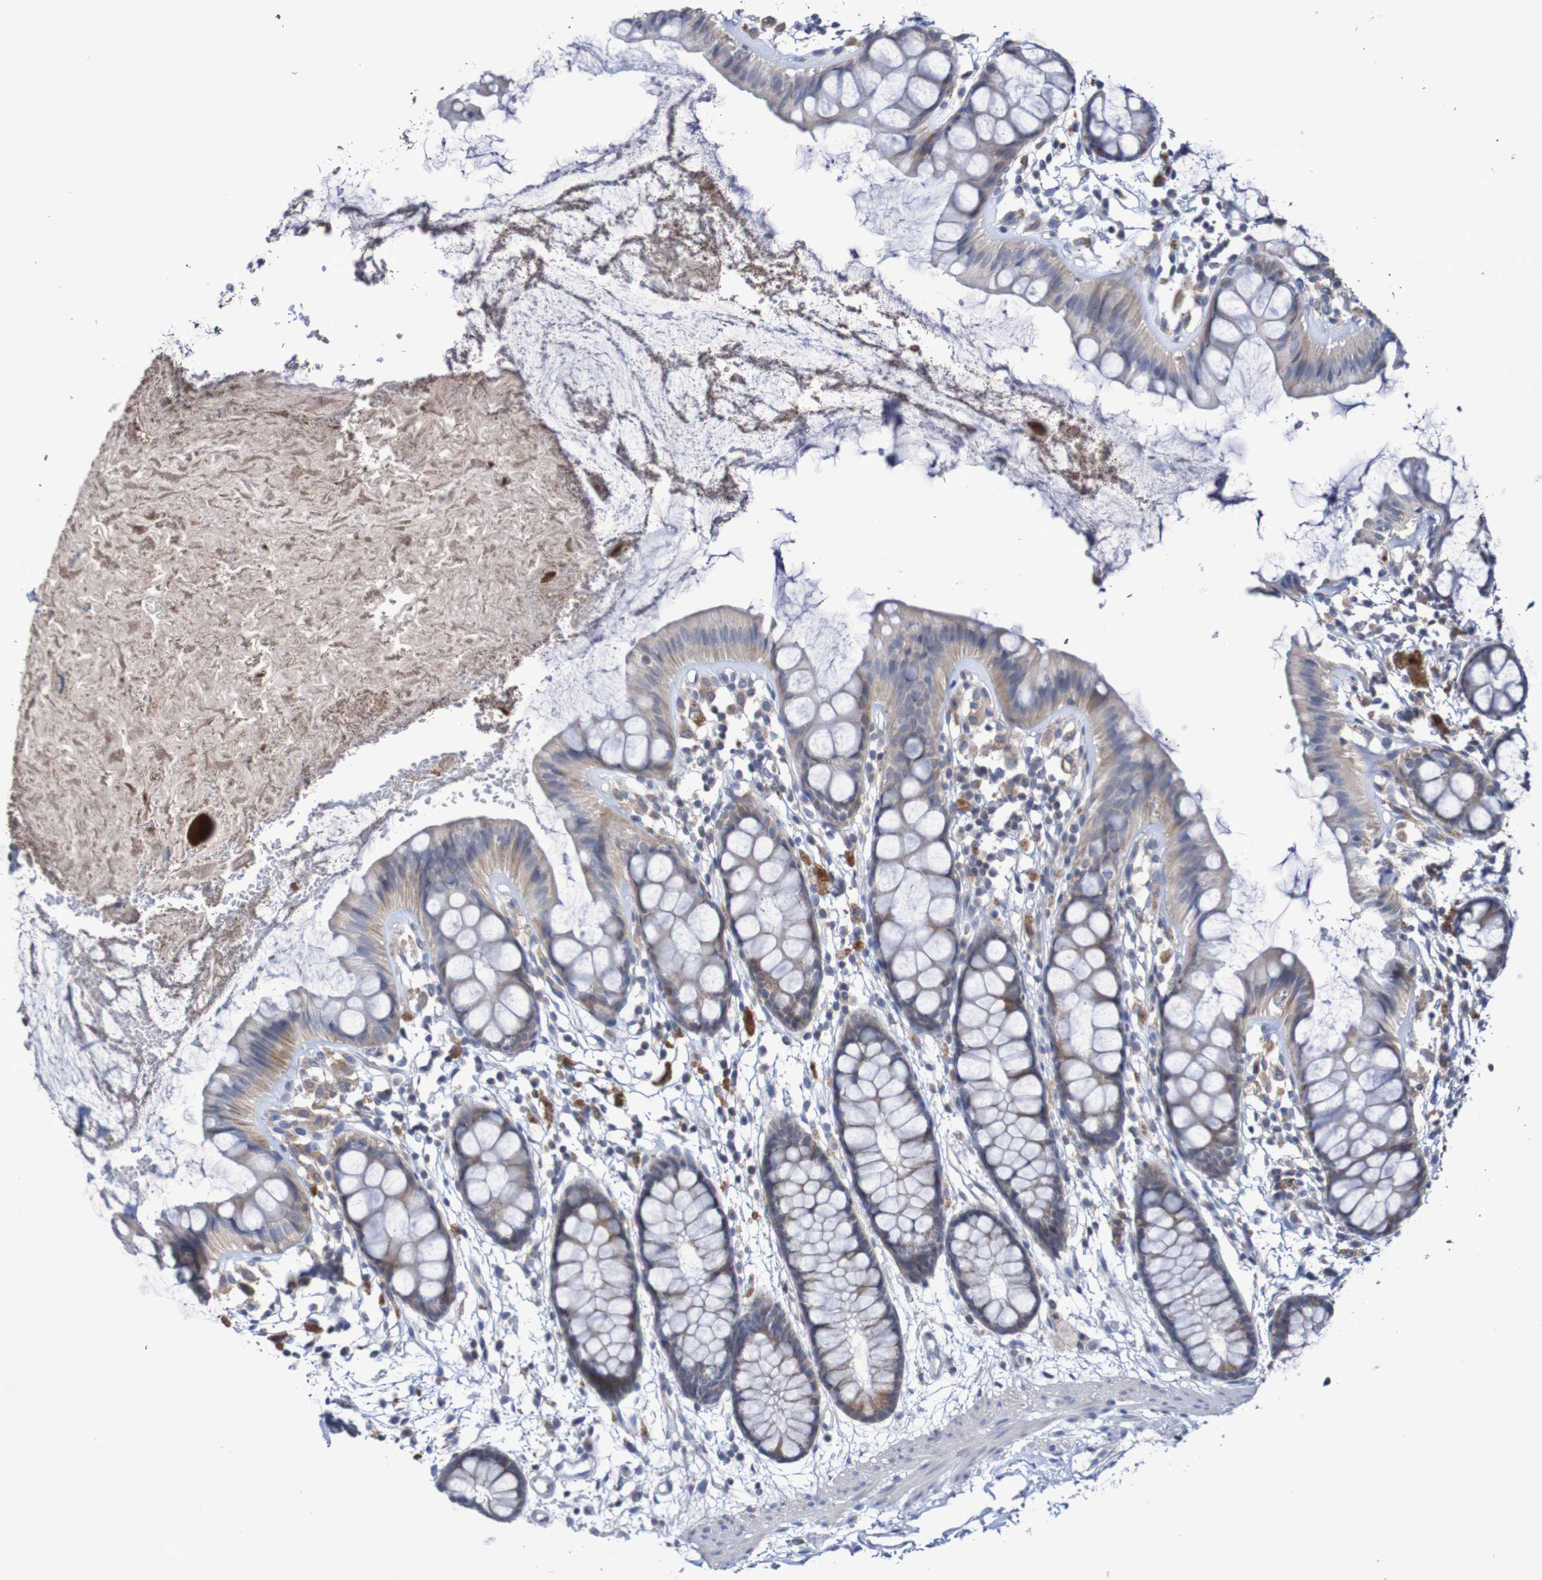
{"staining": {"intensity": "moderate", "quantity": ">75%", "location": "cytoplasmic/membranous"}, "tissue": "rectum", "cell_type": "Glandular cells", "image_type": "normal", "snomed": [{"axis": "morphology", "description": "Normal tissue, NOS"}, {"axis": "topography", "description": "Rectum"}], "caption": "High-power microscopy captured an immunohistochemistry (IHC) micrograph of normal rectum, revealing moderate cytoplasmic/membranous positivity in approximately >75% of glandular cells.", "gene": "C3orf18", "patient": {"sex": "female", "age": 66}}